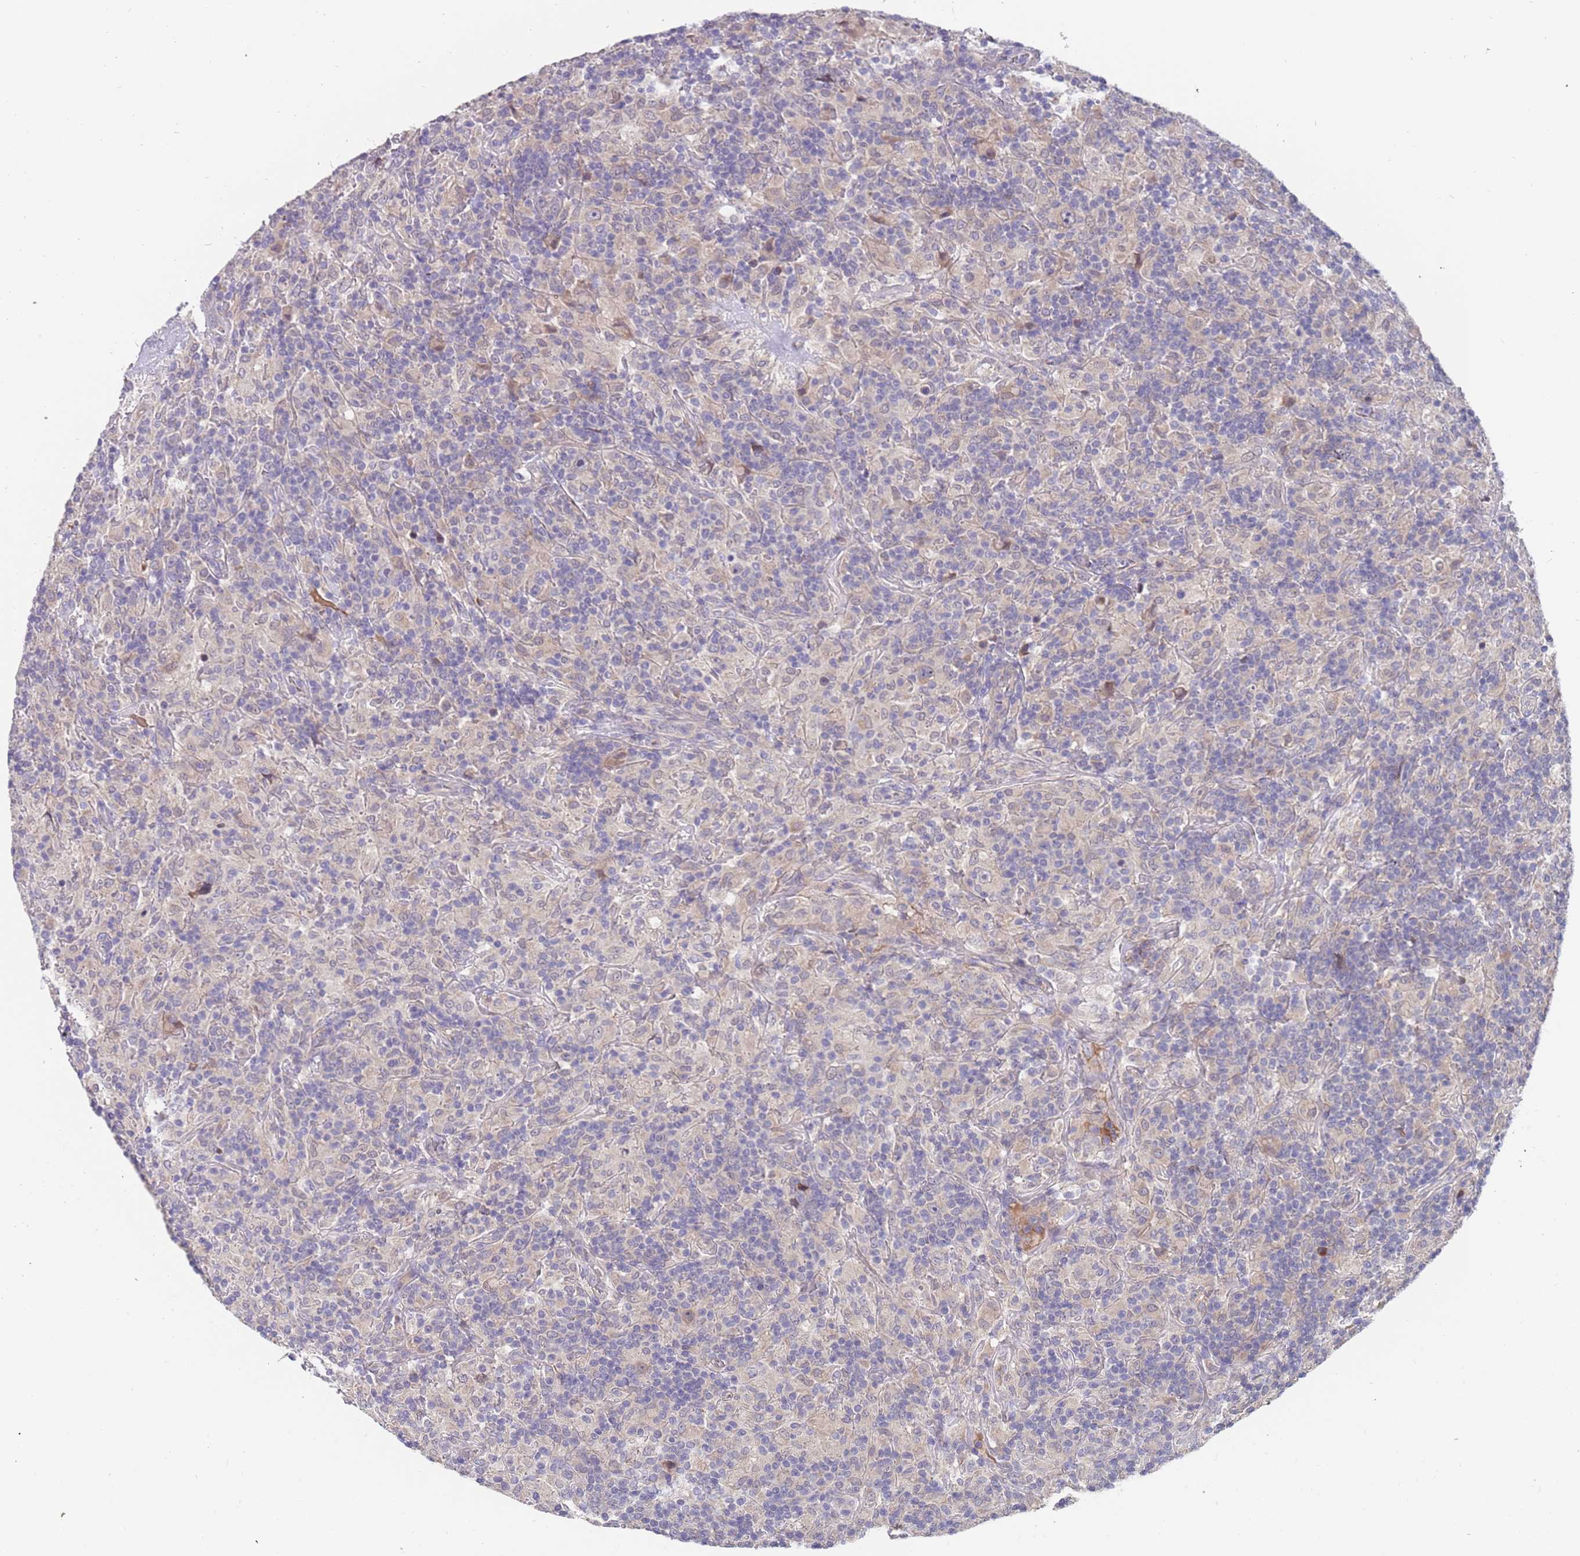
{"staining": {"intensity": "negative", "quantity": "none", "location": "none"}, "tissue": "lymphoma", "cell_type": "Tumor cells", "image_type": "cancer", "snomed": [{"axis": "morphology", "description": "Hodgkin's disease, NOS"}, {"axis": "topography", "description": "Lymph node"}], "caption": "IHC of Hodgkin's disease demonstrates no staining in tumor cells.", "gene": "ZNF746", "patient": {"sex": "male", "age": 70}}